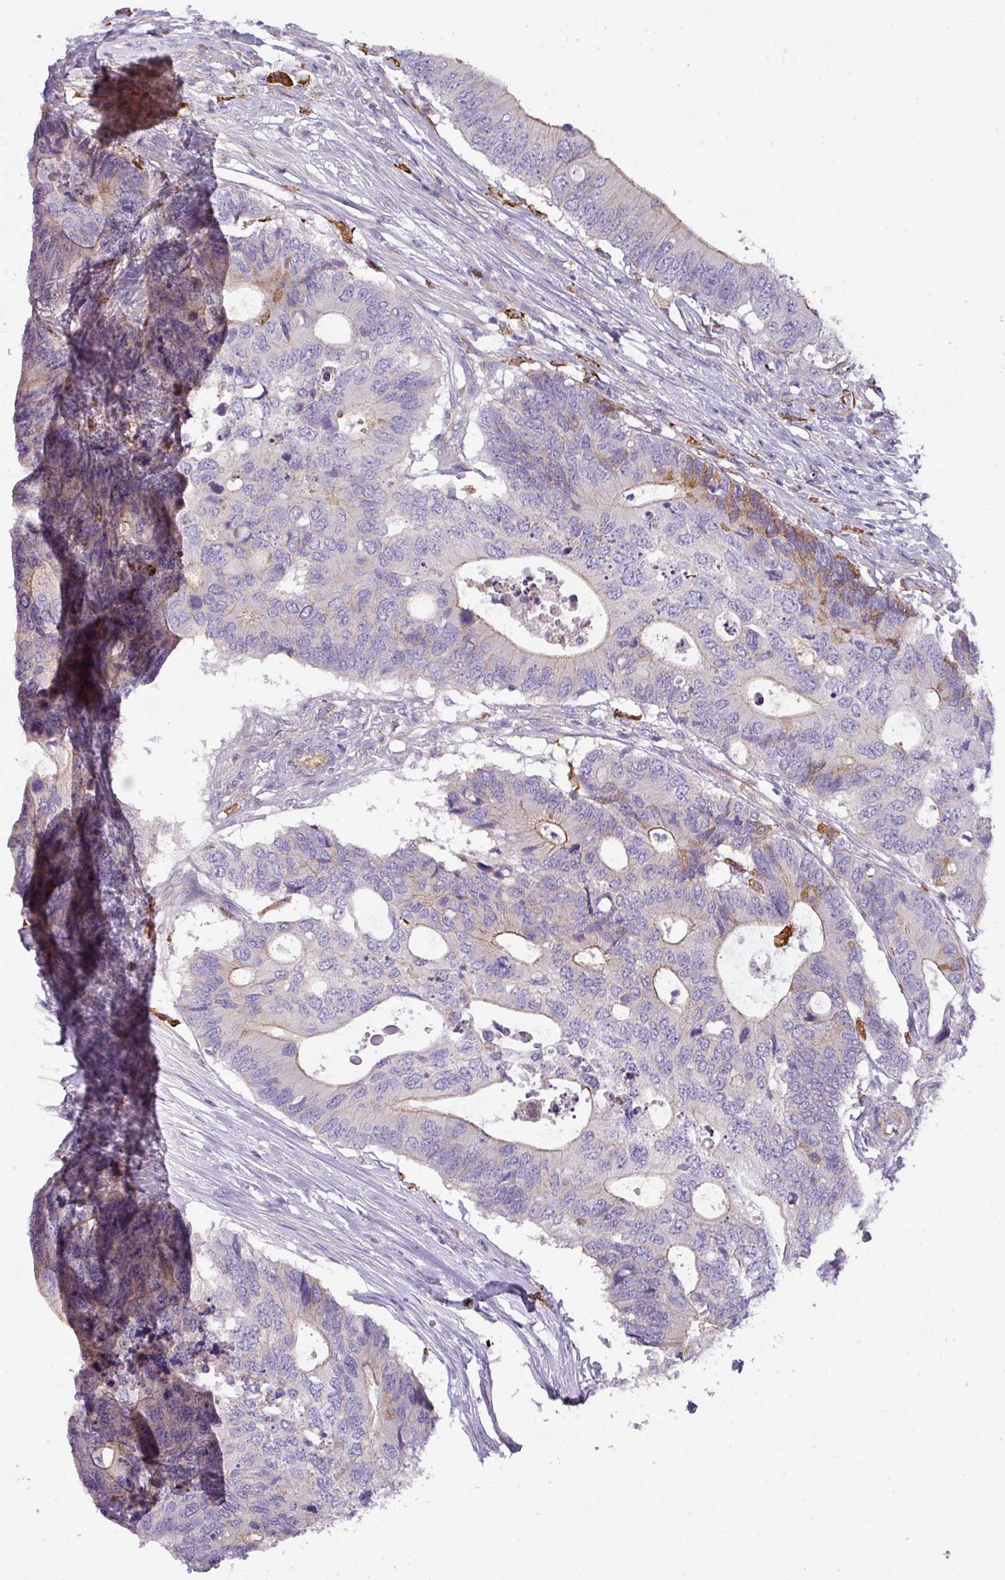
{"staining": {"intensity": "moderate", "quantity": "<25%", "location": "cytoplasmic/membranous"}, "tissue": "colorectal cancer", "cell_type": "Tumor cells", "image_type": "cancer", "snomed": [{"axis": "morphology", "description": "Adenocarcinoma, NOS"}, {"axis": "topography", "description": "Colon"}], "caption": "There is low levels of moderate cytoplasmic/membranous staining in tumor cells of colorectal cancer (adenocarcinoma), as demonstrated by immunohistochemical staining (brown color).", "gene": "BUD23", "patient": {"sex": "male", "age": 71}}